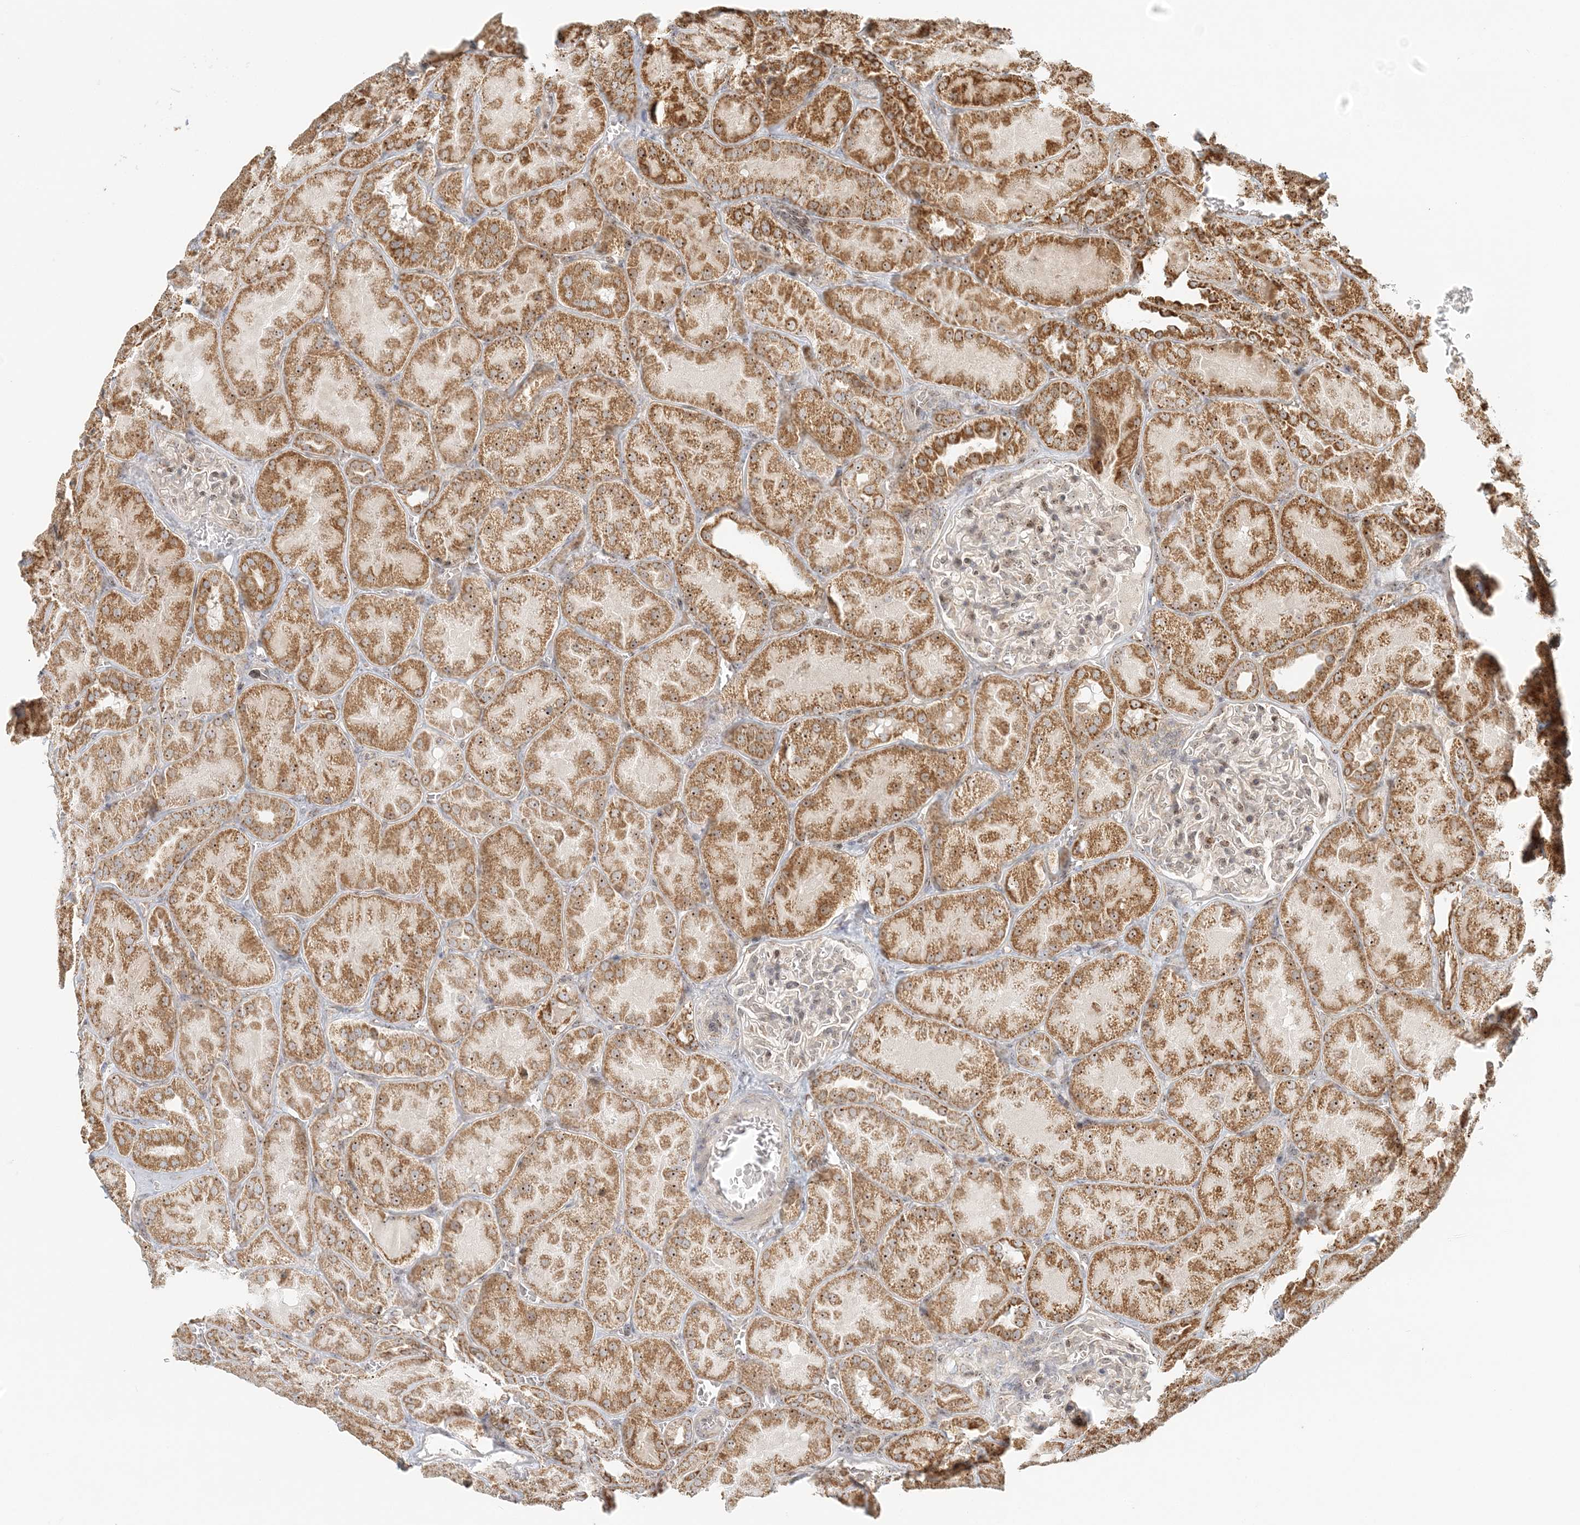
{"staining": {"intensity": "moderate", "quantity": "25%-75%", "location": "nuclear"}, "tissue": "kidney", "cell_type": "Cells in glomeruli", "image_type": "normal", "snomed": [{"axis": "morphology", "description": "Normal tissue, NOS"}, {"axis": "topography", "description": "Kidney"}], "caption": "The micrograph displays staining of benign kidney, revealing moderate nuclear protein expression (brown color) within cells in glomeruli.", "gene": "UBE2F", "patient": {"sex": "male", "age": 28}}